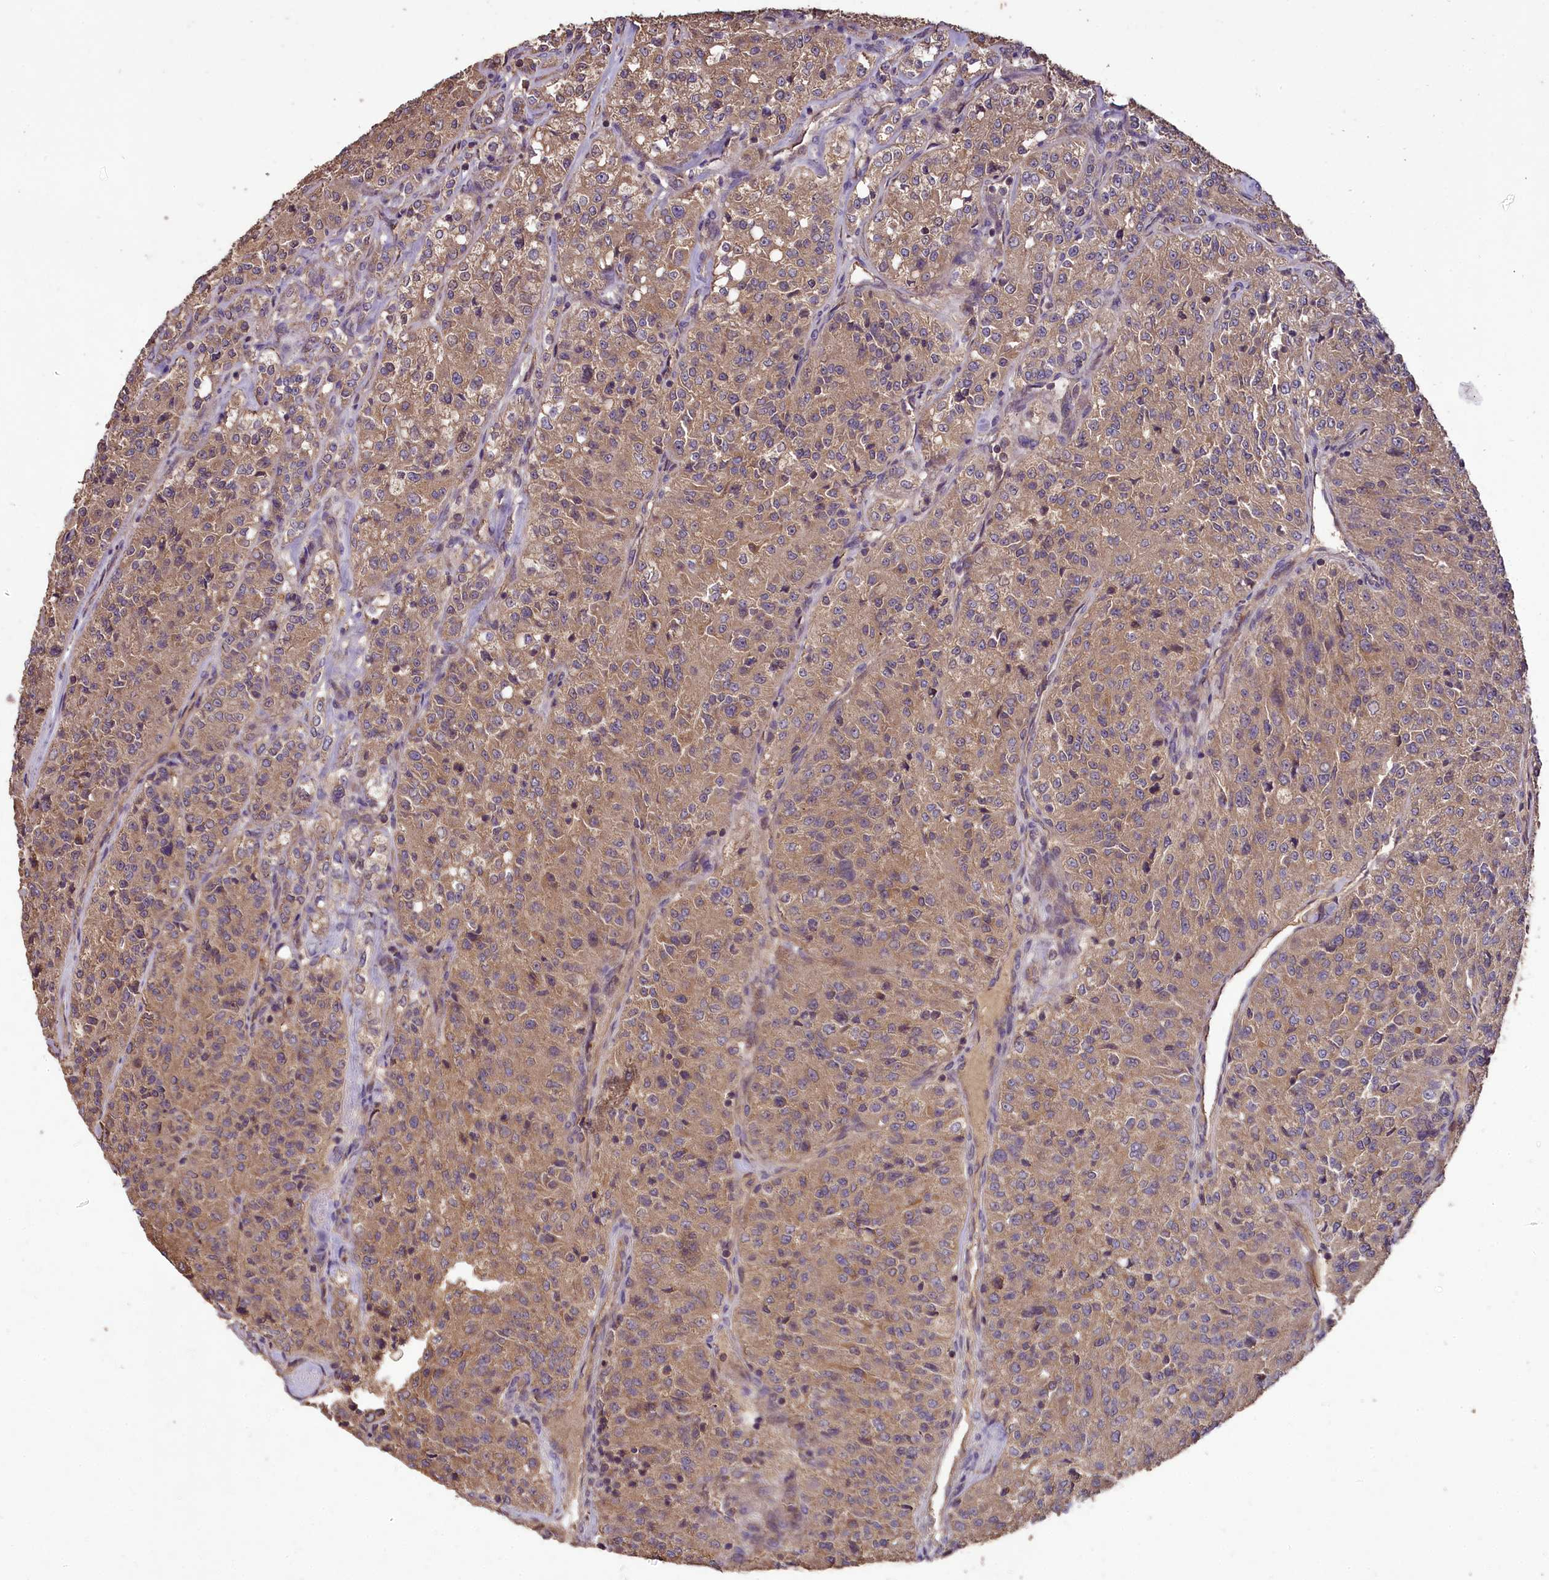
{"staining": {"intensity": "weak", "quantity": ">75%", "location": "cytoplasmic/membranous"}, "tissue": "renal cancer", "cell_type": "Tumor cells", "image_type": "cancer", "snomed": [{"axis": "morphology", "description": "Adenocarcinoma, NOS"}, {"axis": "topography", "description": "Kidney"}], "caption": "Immunohistochemistry (IHC) histopathology image of neoplastic tissue: human adenocarcinoma (renal) stained using immunohistochemistry shows low levels of weak protein expression localized specifically in the cytoplasmic/membranous of tumor cells, appearing as a cytoplasmic/membranous brown color.", "gene": "TTLL10", "patient": {"sex": "female", "age": 63}}